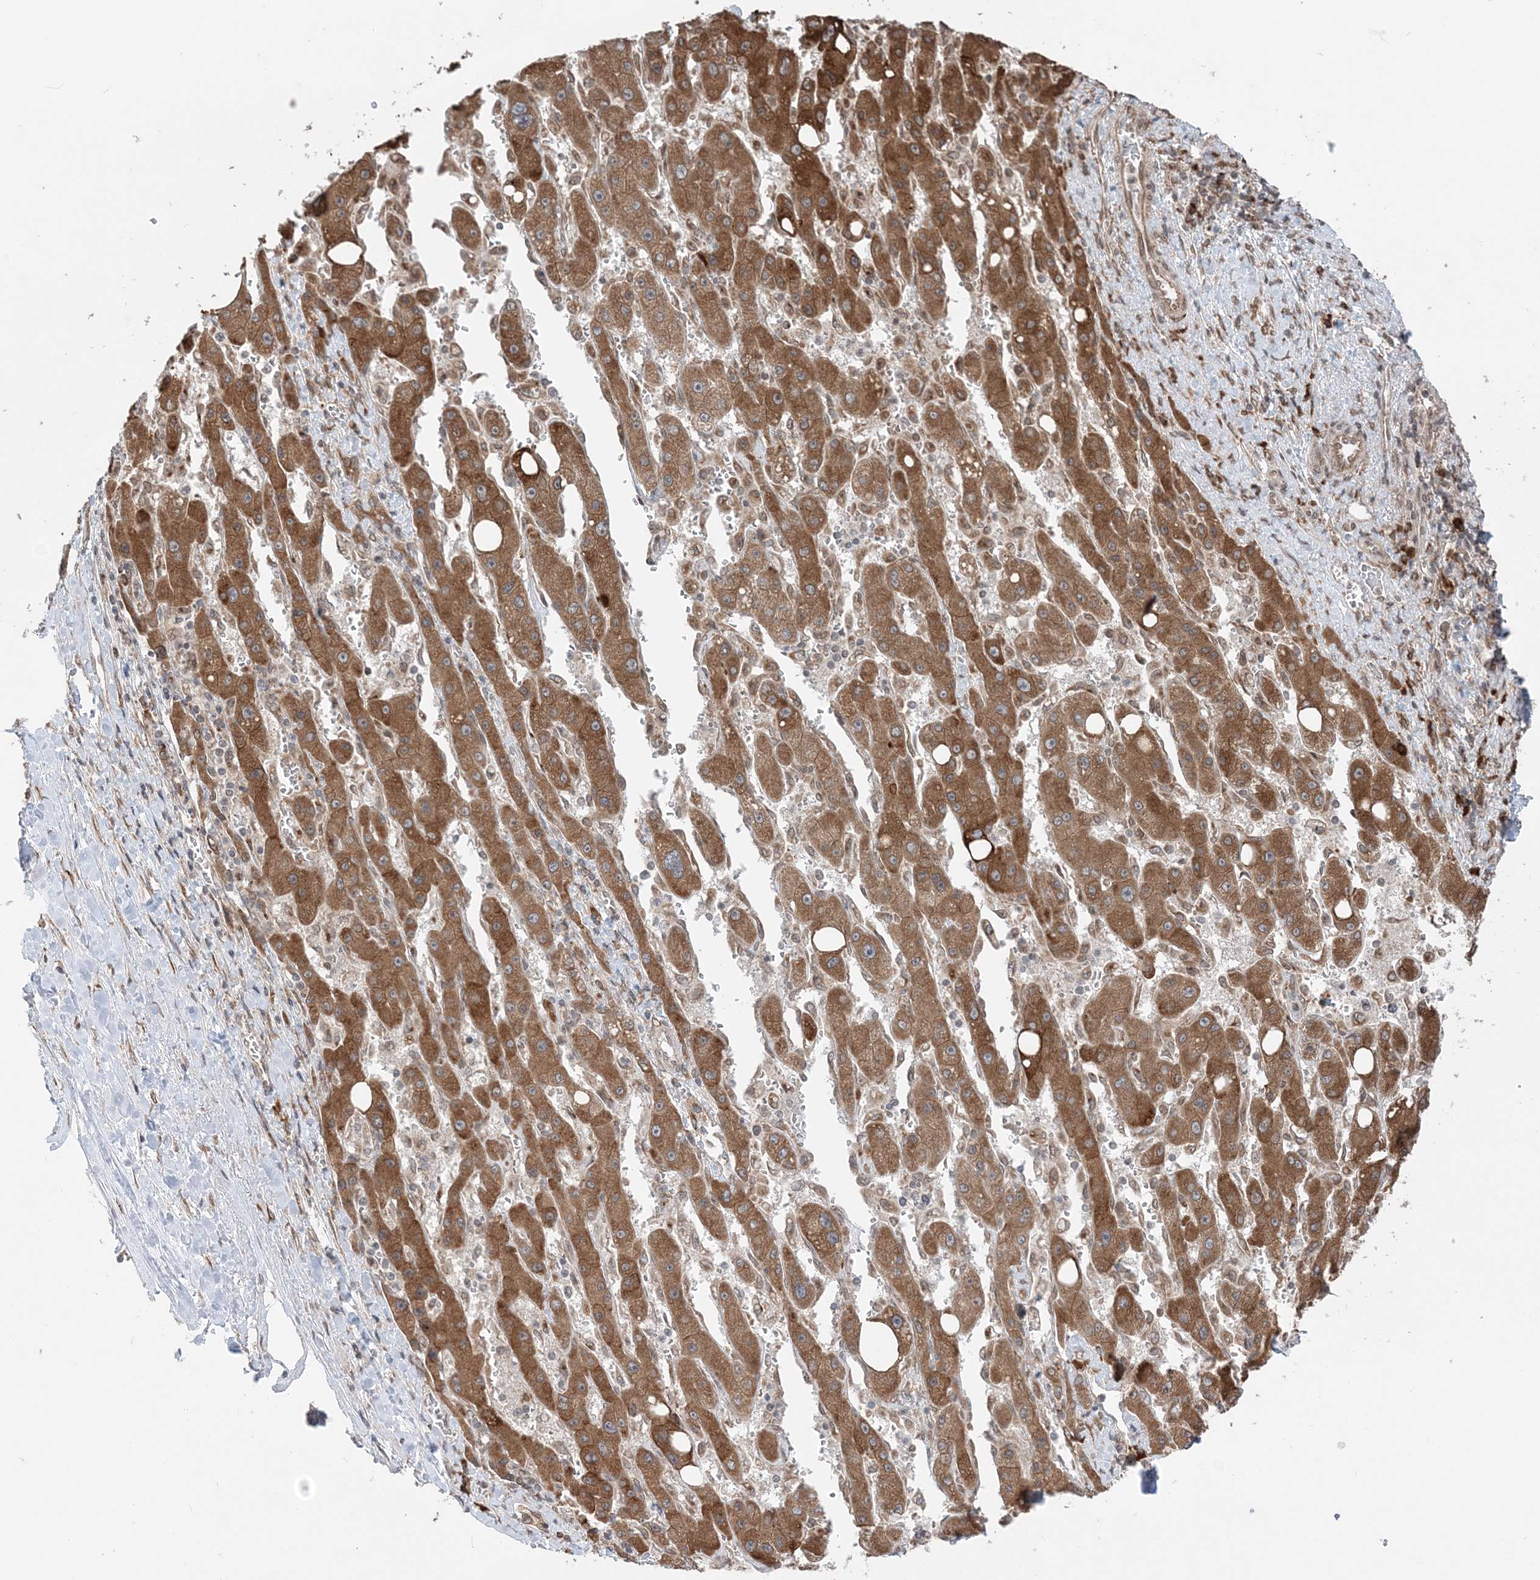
{"staining": {"intensity": "moderate", "quantity": ">75%", "location": "cytoplasmic/membranous"}, "tissue": "liver cancer", "cell_type": "Tumor cells", "image_type": "cancer", "snomed": [{"axis": "morphology", "description": "Carcinoma, Hepatocellular, NOS"}, {"axis": "topography", "description": "Liver"}], "caption": "The micrograph exhibits immunohistochemical staining of liver cancer (hepatocellular carcinoma). There is moderate cytoplasmic/membranous positivity is present in about >75% of tumor cells. The staining was performed using DAB (3,3'-diaminobenzidine) to visualize the protein expression in brown, while the nuclei were stained in blue with hematoxylin (Magnification: 20x).", "gene": "TMED10", "patient": {"sex": "female", "age": 73}}